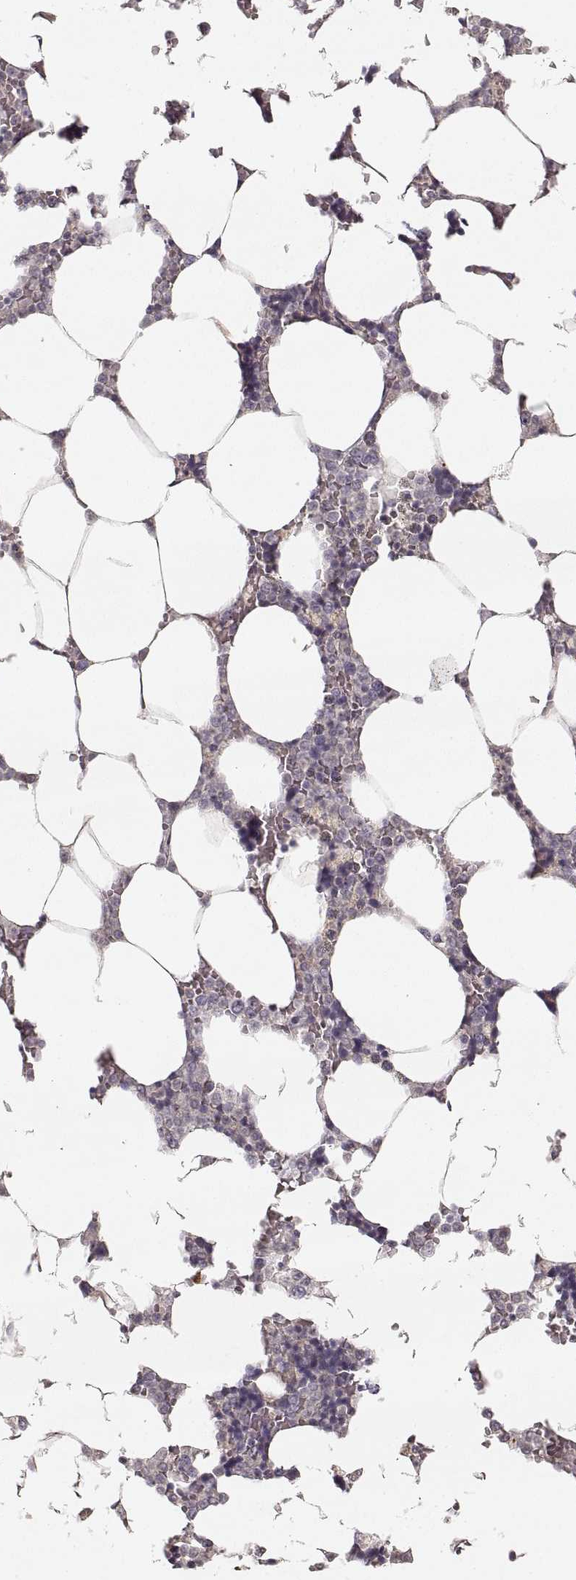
{"staining": {"intensity": "negative", "quantity": "none", "location": "none"}, "tissue": "bone marrow", "cell_type": "Hematopoietic cells", "image_type": "normal", "snomed": [{"axis": "morphology", "description": "Normal tissue, NOS"}, {"axis": "topography", "description": "Bone marrow"}], "caption": "A high-resolution micrograph shows immunohistochemistry (IHC) staining of unremarkable bone marrow, which displays no significant positivity in hematopoietic cells.", "gene": "LAMC2", "patient": {"sex": "female", "age": 52}}